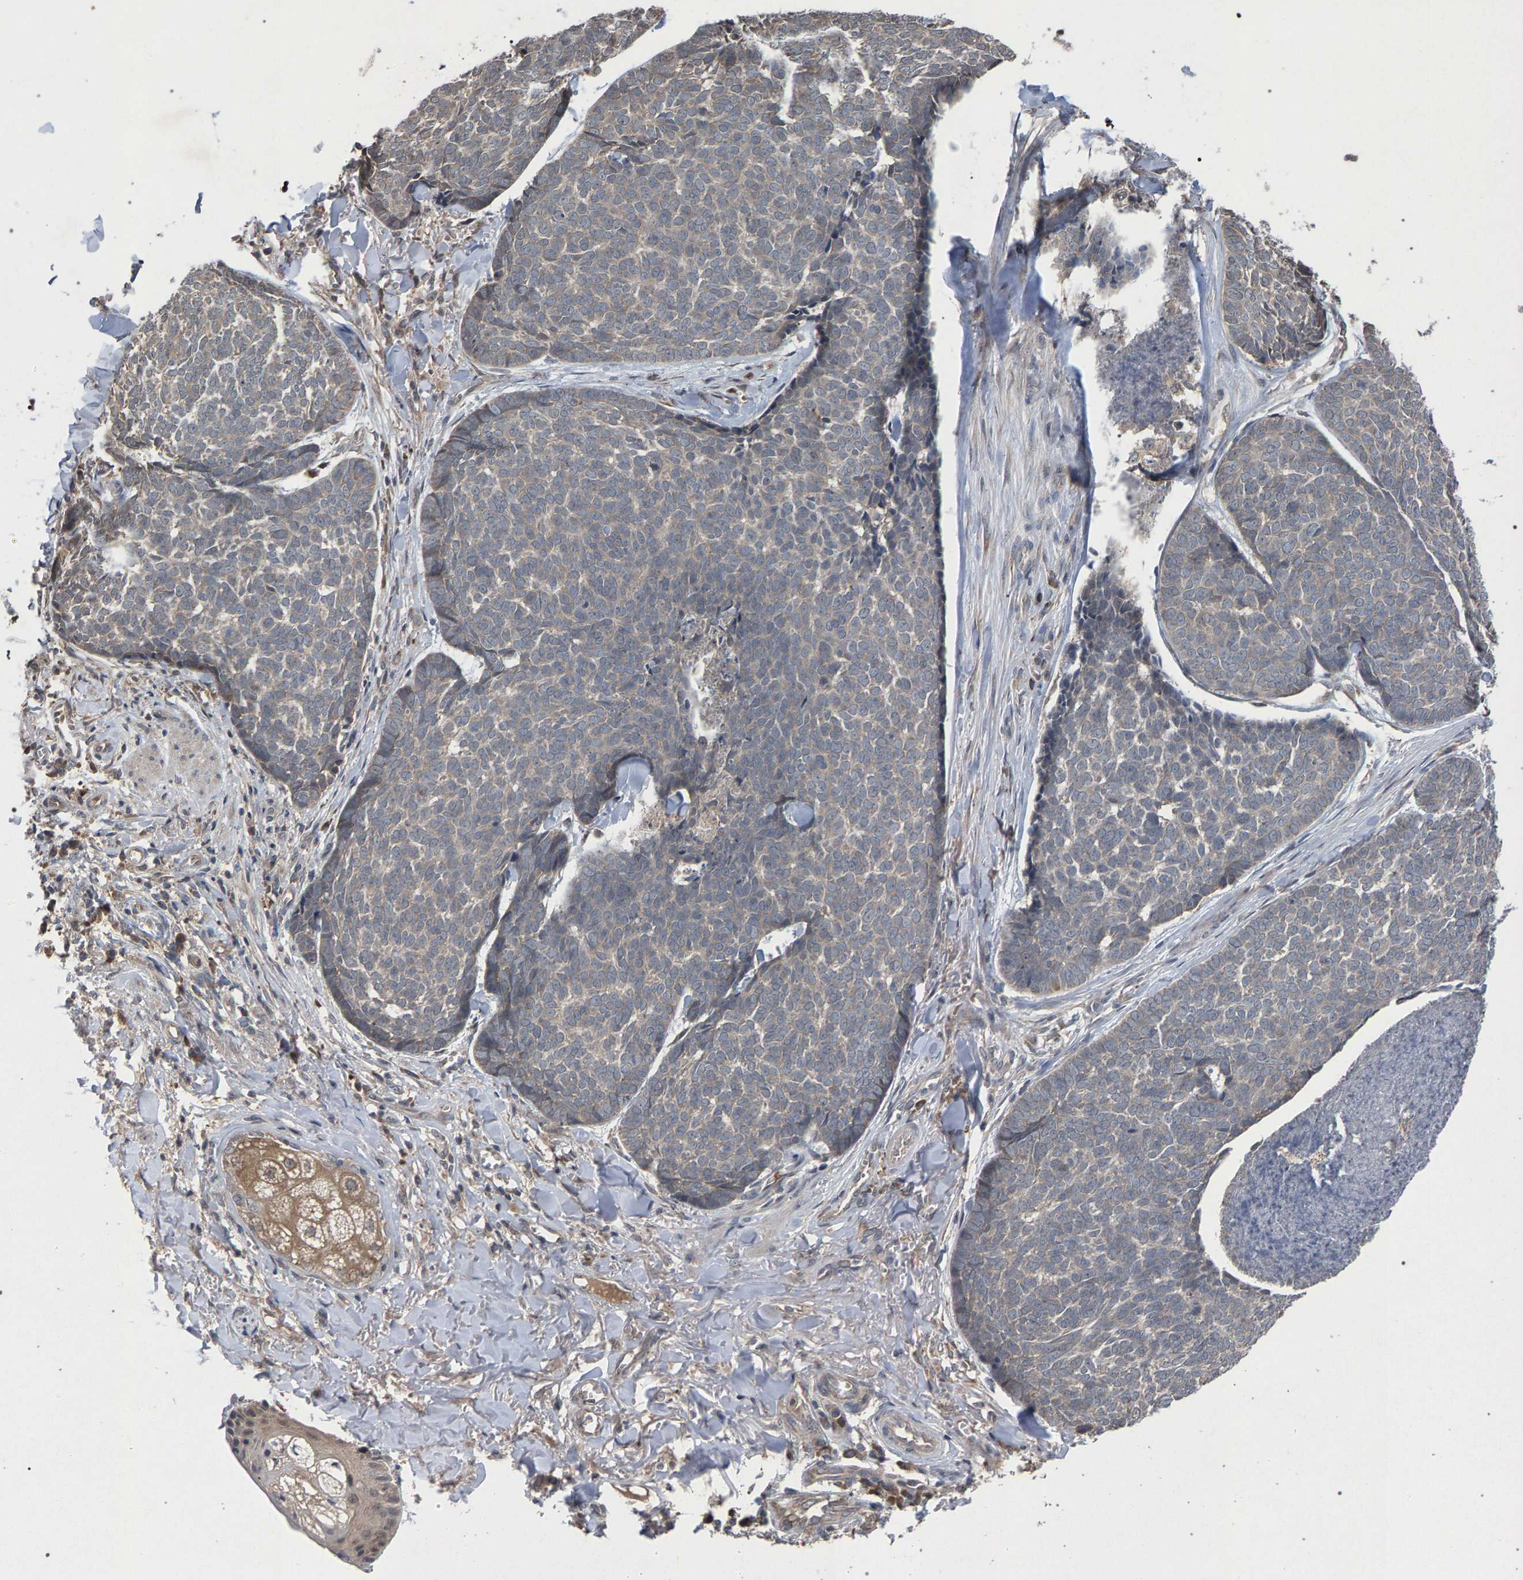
{"staining": {"intensity": "weak", "quantity": "<25%", "location": "cytoplasmic/membranous"}, "tissue": "skin cancer", "cell_type": "Tumor cells", "image_type": "cancer", "snomed": [{"axis": "morphology", "description": "Basal cell carcinoma"}, {"axis": "topography", "description": "Skin"}], "caption": "DAB immunohistochemical staining of basal cell carcinoma (skin) displays no significant expression in tumor cells.", "gene": "SLC4A4", "patient": {"sex": "male", "age": 84}}